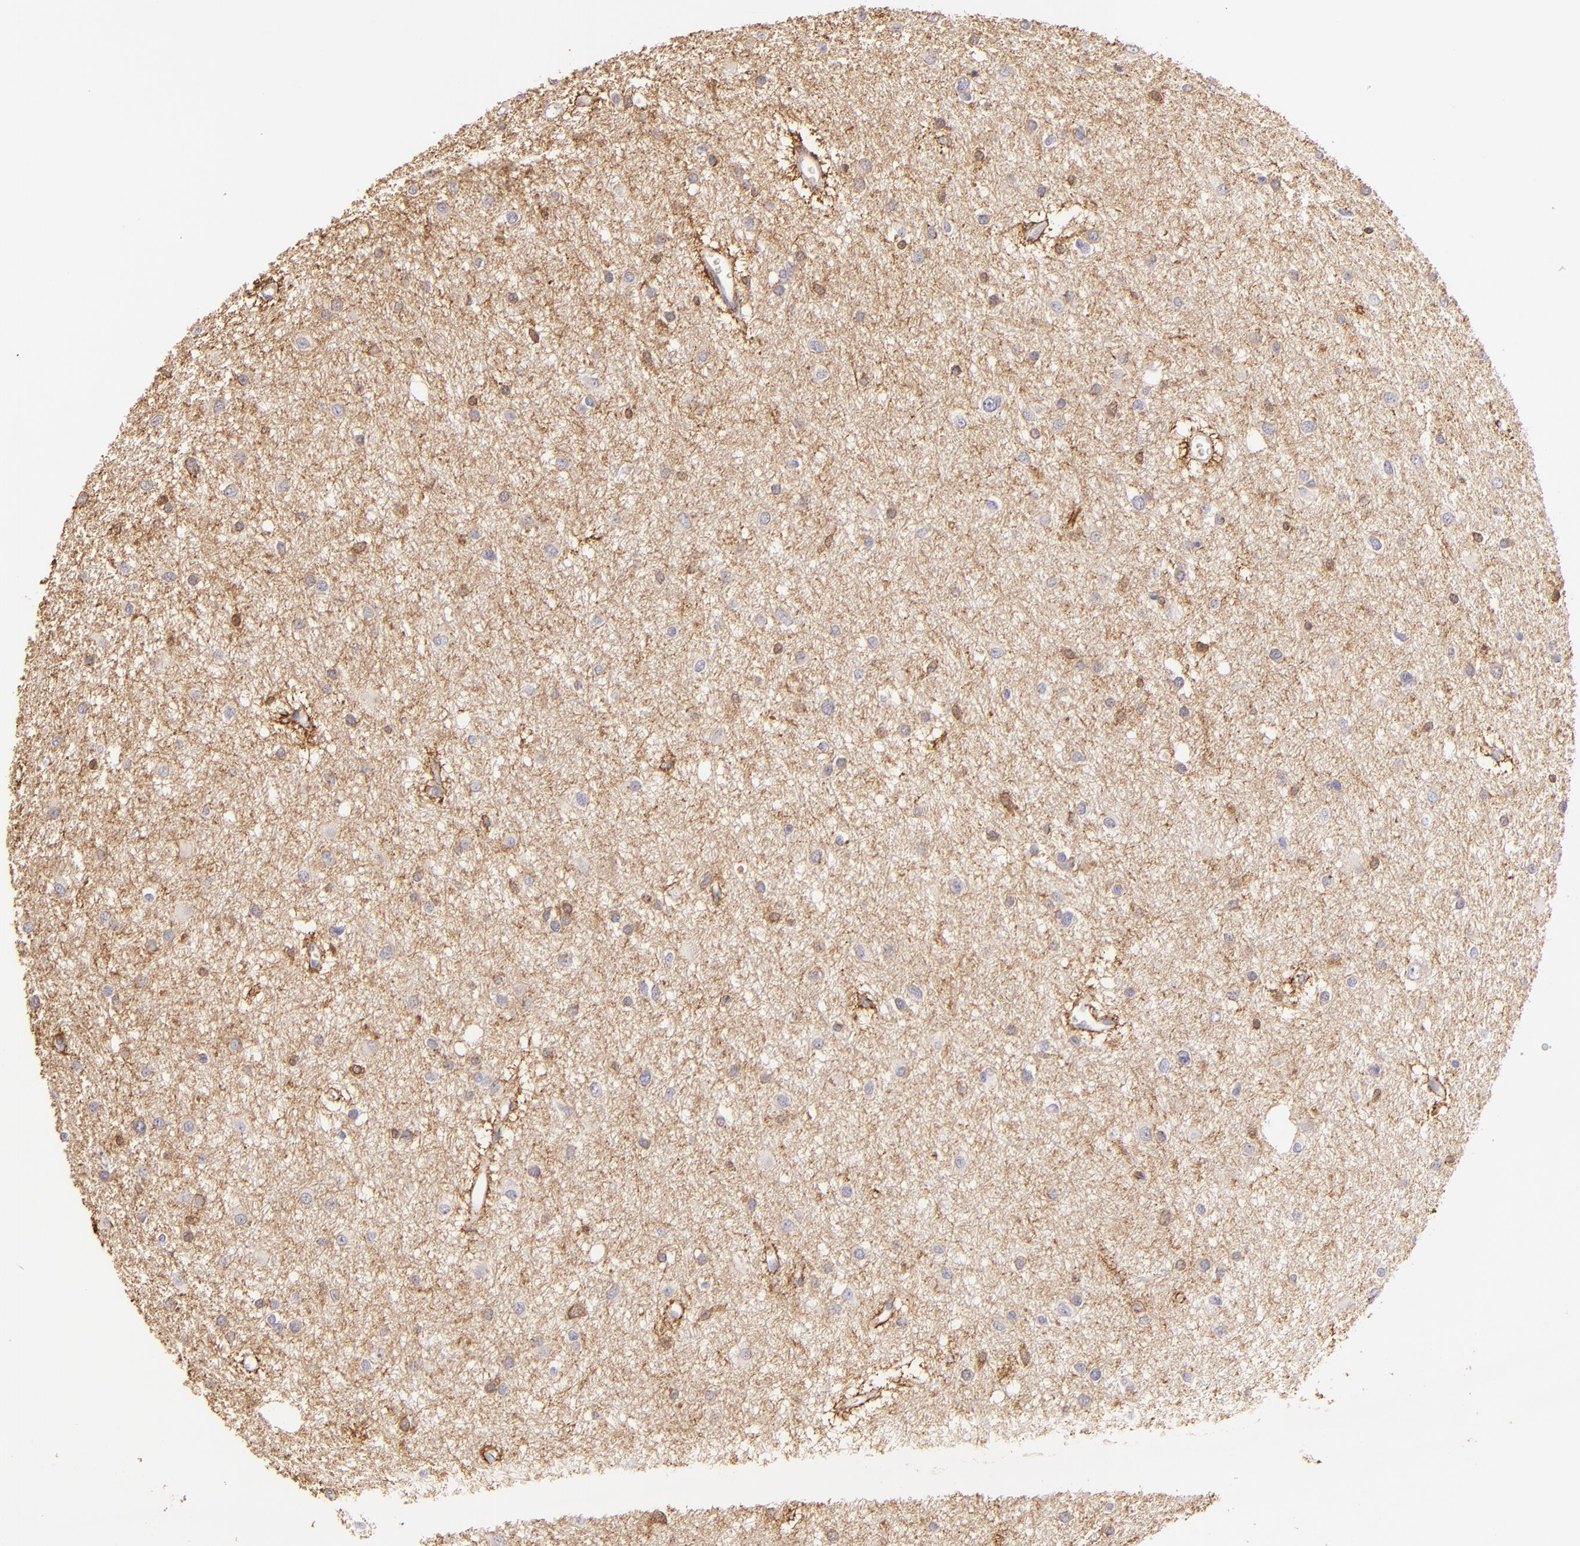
{"staining": {"intensity": "moderate", "quantity": "25%-75%", "location": "cytoplasmic/membranous"}, "tissue": "glioma", "cell_type": "Tumor cells", "image_type": "cancer", "snomed": [{"axis": "morphology", "description": "Glioma, malignant, Low grade"}, {"axis": "topography", "description": "Brain"}], "caption": "Glioma was stained to show a protein in brown. There is medium levels of moderate cytoplasmic/membranous expression in approximately 25%-75% of tumor cells. (DAB (3,3'-diaminobenzidine) IHC with brightfield microscopy, high magnification).", "gene": "BTK", "patient": {"sex": "female", "age": 36}}